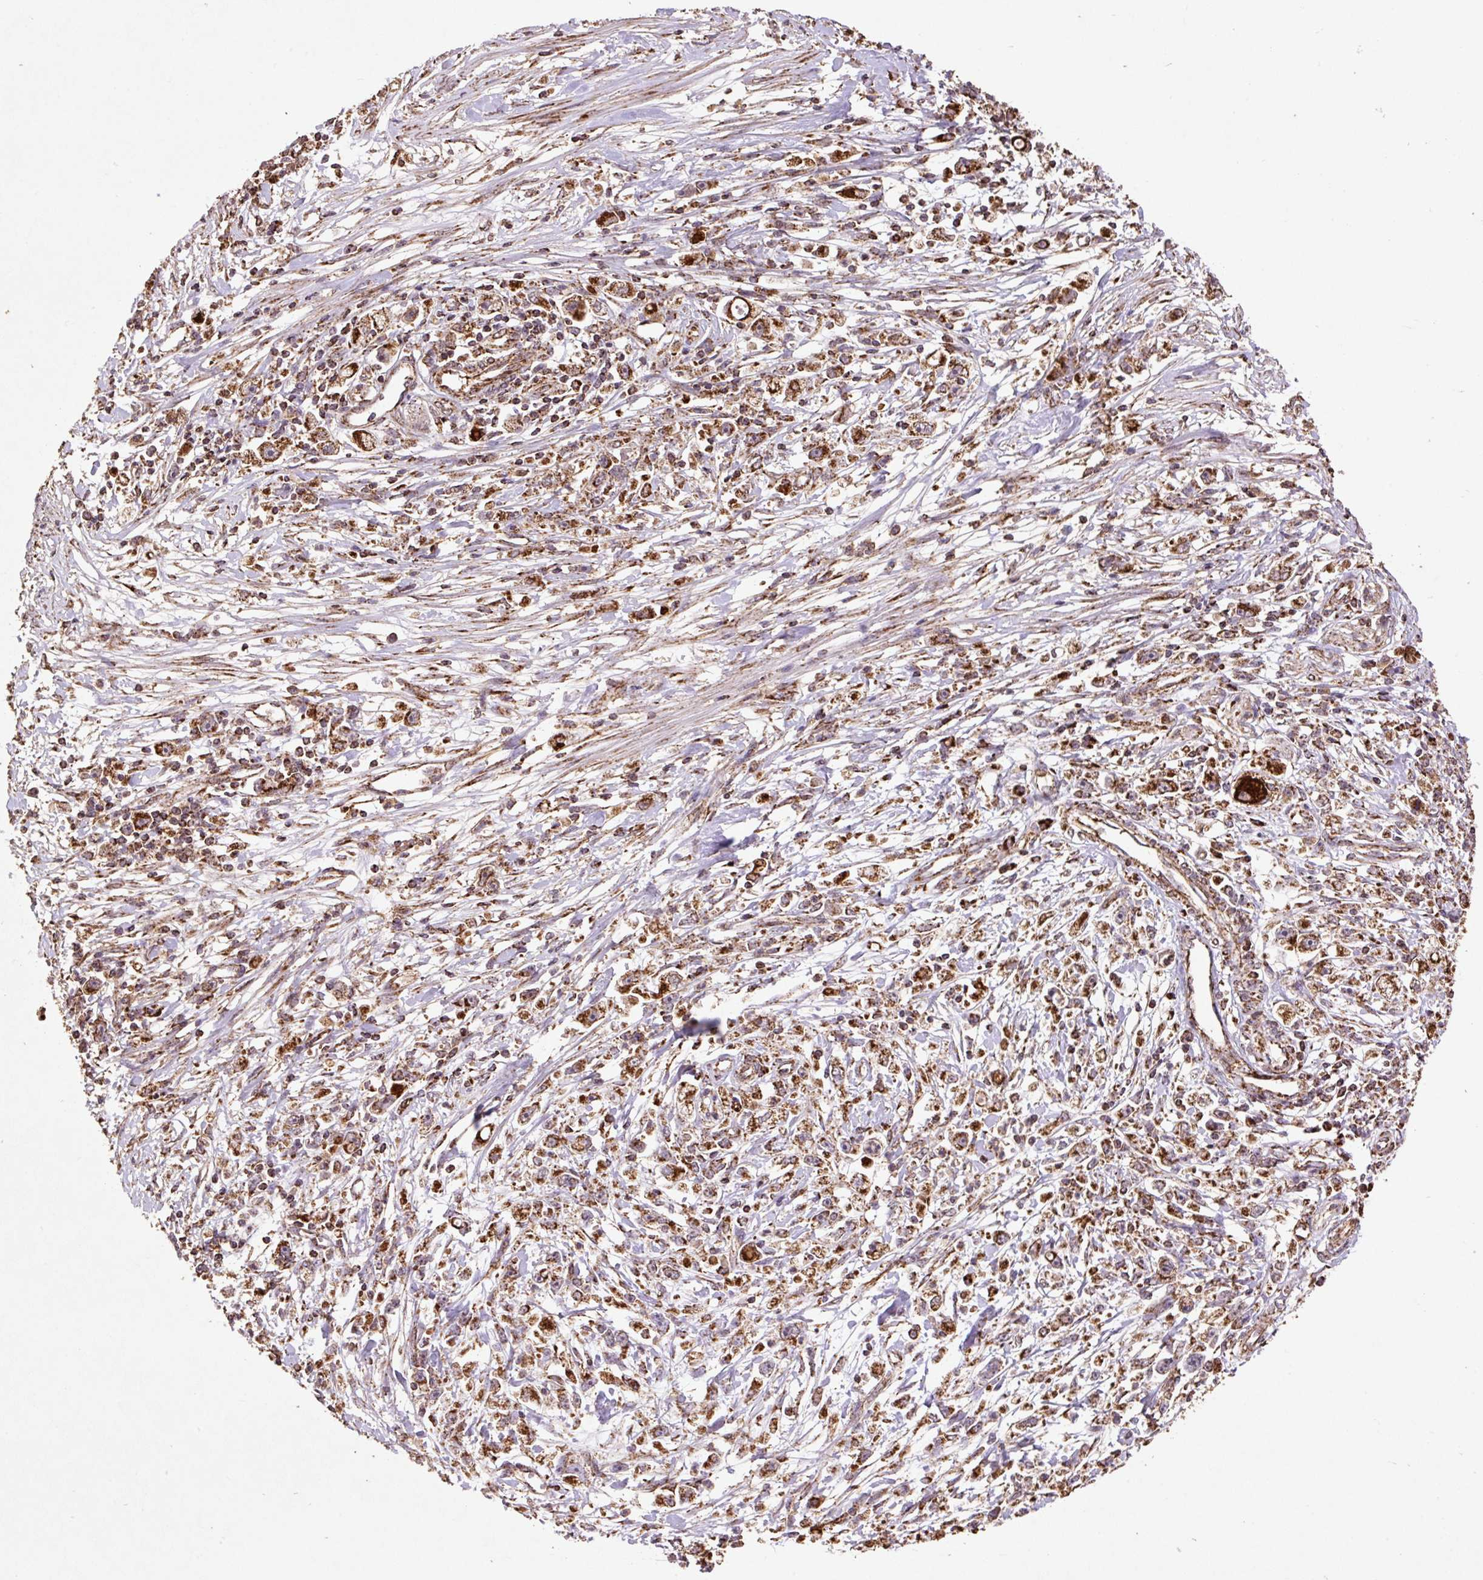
{"staining": {"intensity": "strong", "quantity": ">75%", "location": "cytoplasmic/membranous"}, "tissue": "stomach cancer", "cell_type": "Tumor cells", "image_type": "cancer", "snomed": [{"axis": "morphology", "description": "Adenocarcinoma, NOS"}, {"axis": "topography", "description": "Stomach"}], "caption": "Human stomach adenocarcinoma stained with a protein marker shows strong staining in tumor cells.", "gene": "ATP5F1A", "patient": {"sex": "female", "age": 59}}